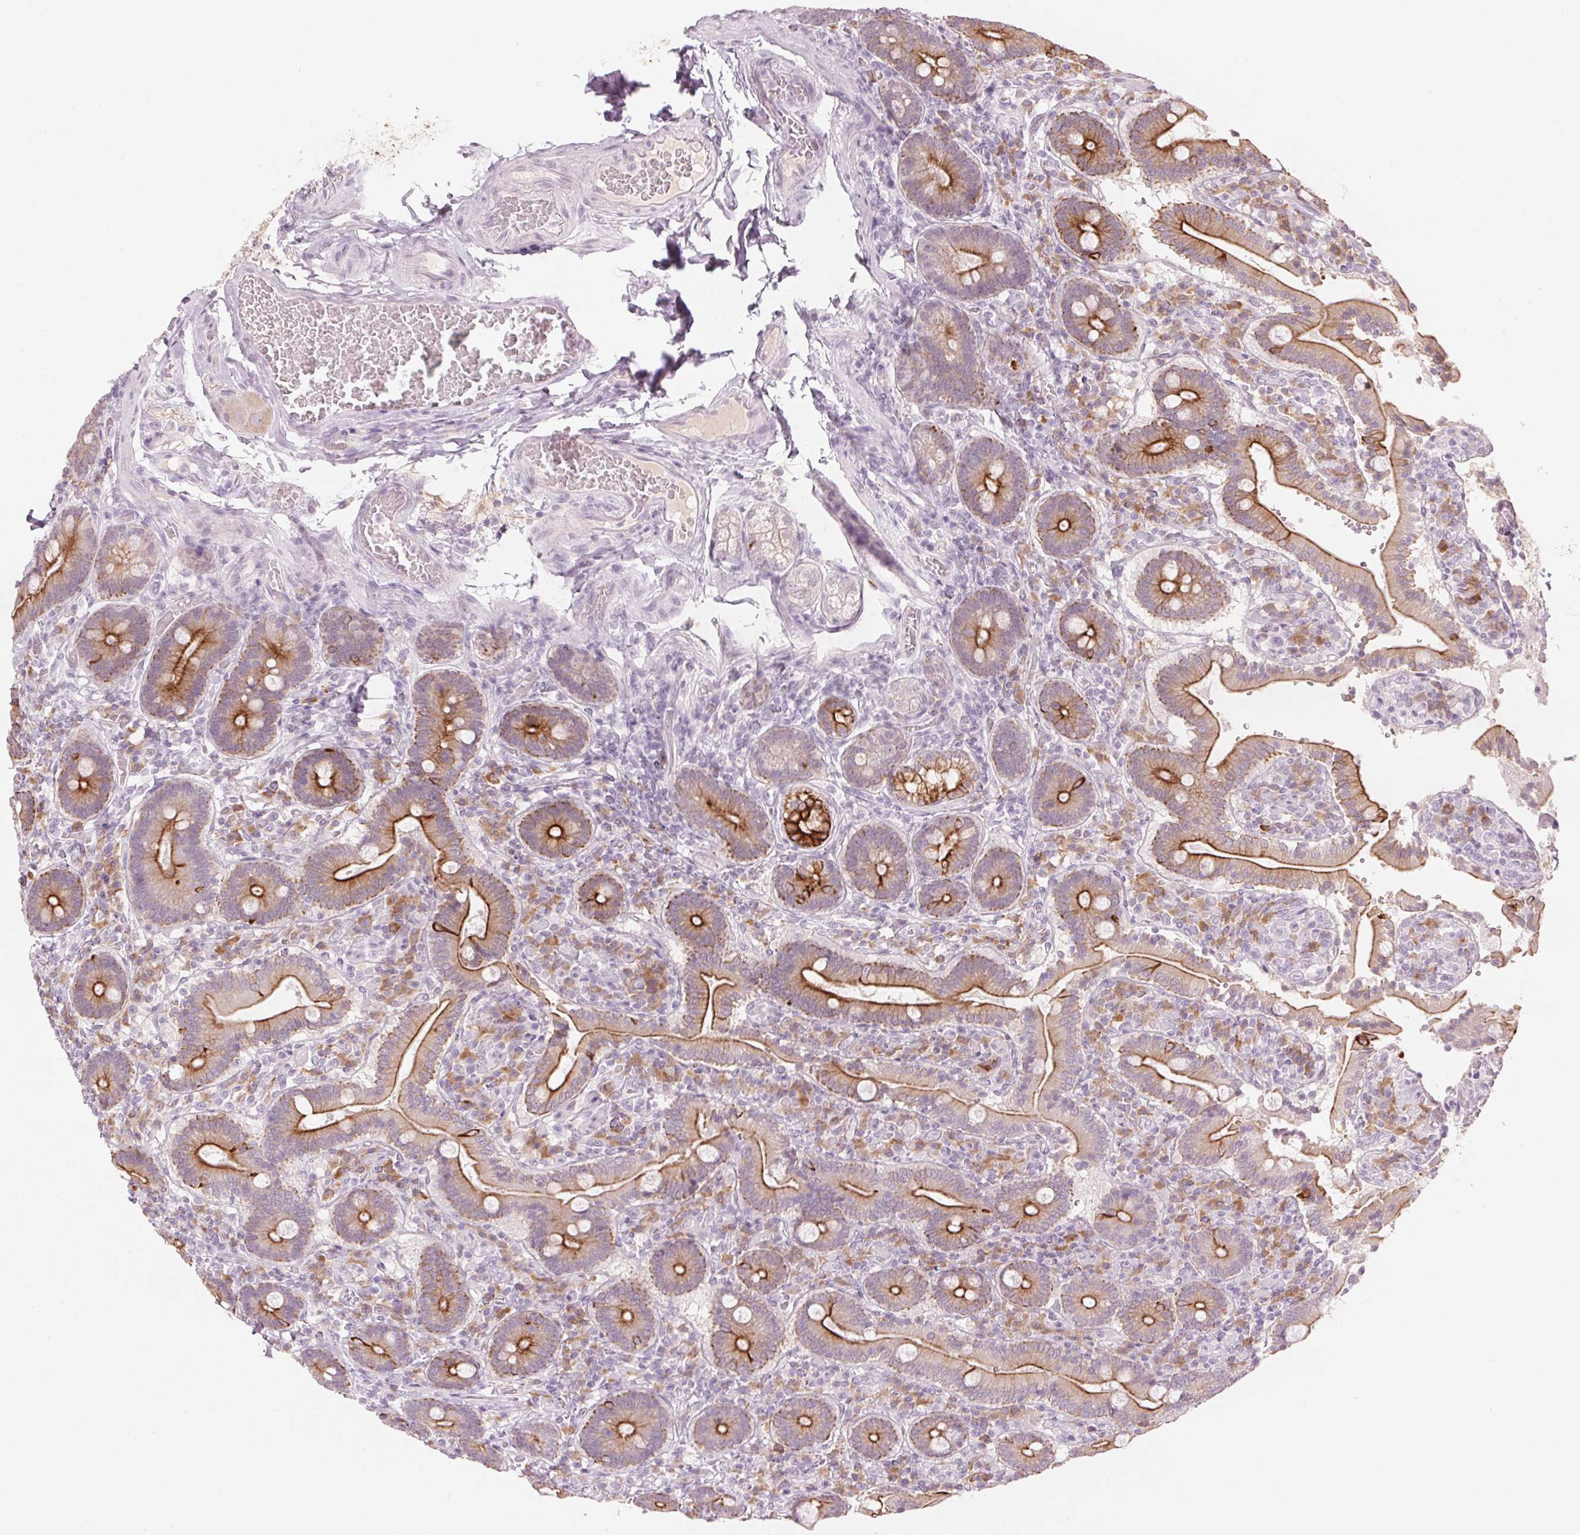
{"staining": {"intensity": "strong", "quantity": "25%-75%", "location": "cytoplasmic/membranous"}, "tissue": "duodenum", "cell_type": "Glandular cells", "image_type": "normal", "snomed": [{"axis": "morphology", "description": "Normal tissue, NOS"}, {"axis": "topography", "description": "Duodenum"}], "caption": "Duodenum stained with immunohistochemistry displays strong cytoplasmic/membranous staining in approximately 25%-75% of glandular cells. (Brightfield microscopy of DAB IHC at high magnification).", "gene": "SCTR", "patient": {"sex": "female", "age": 62}}